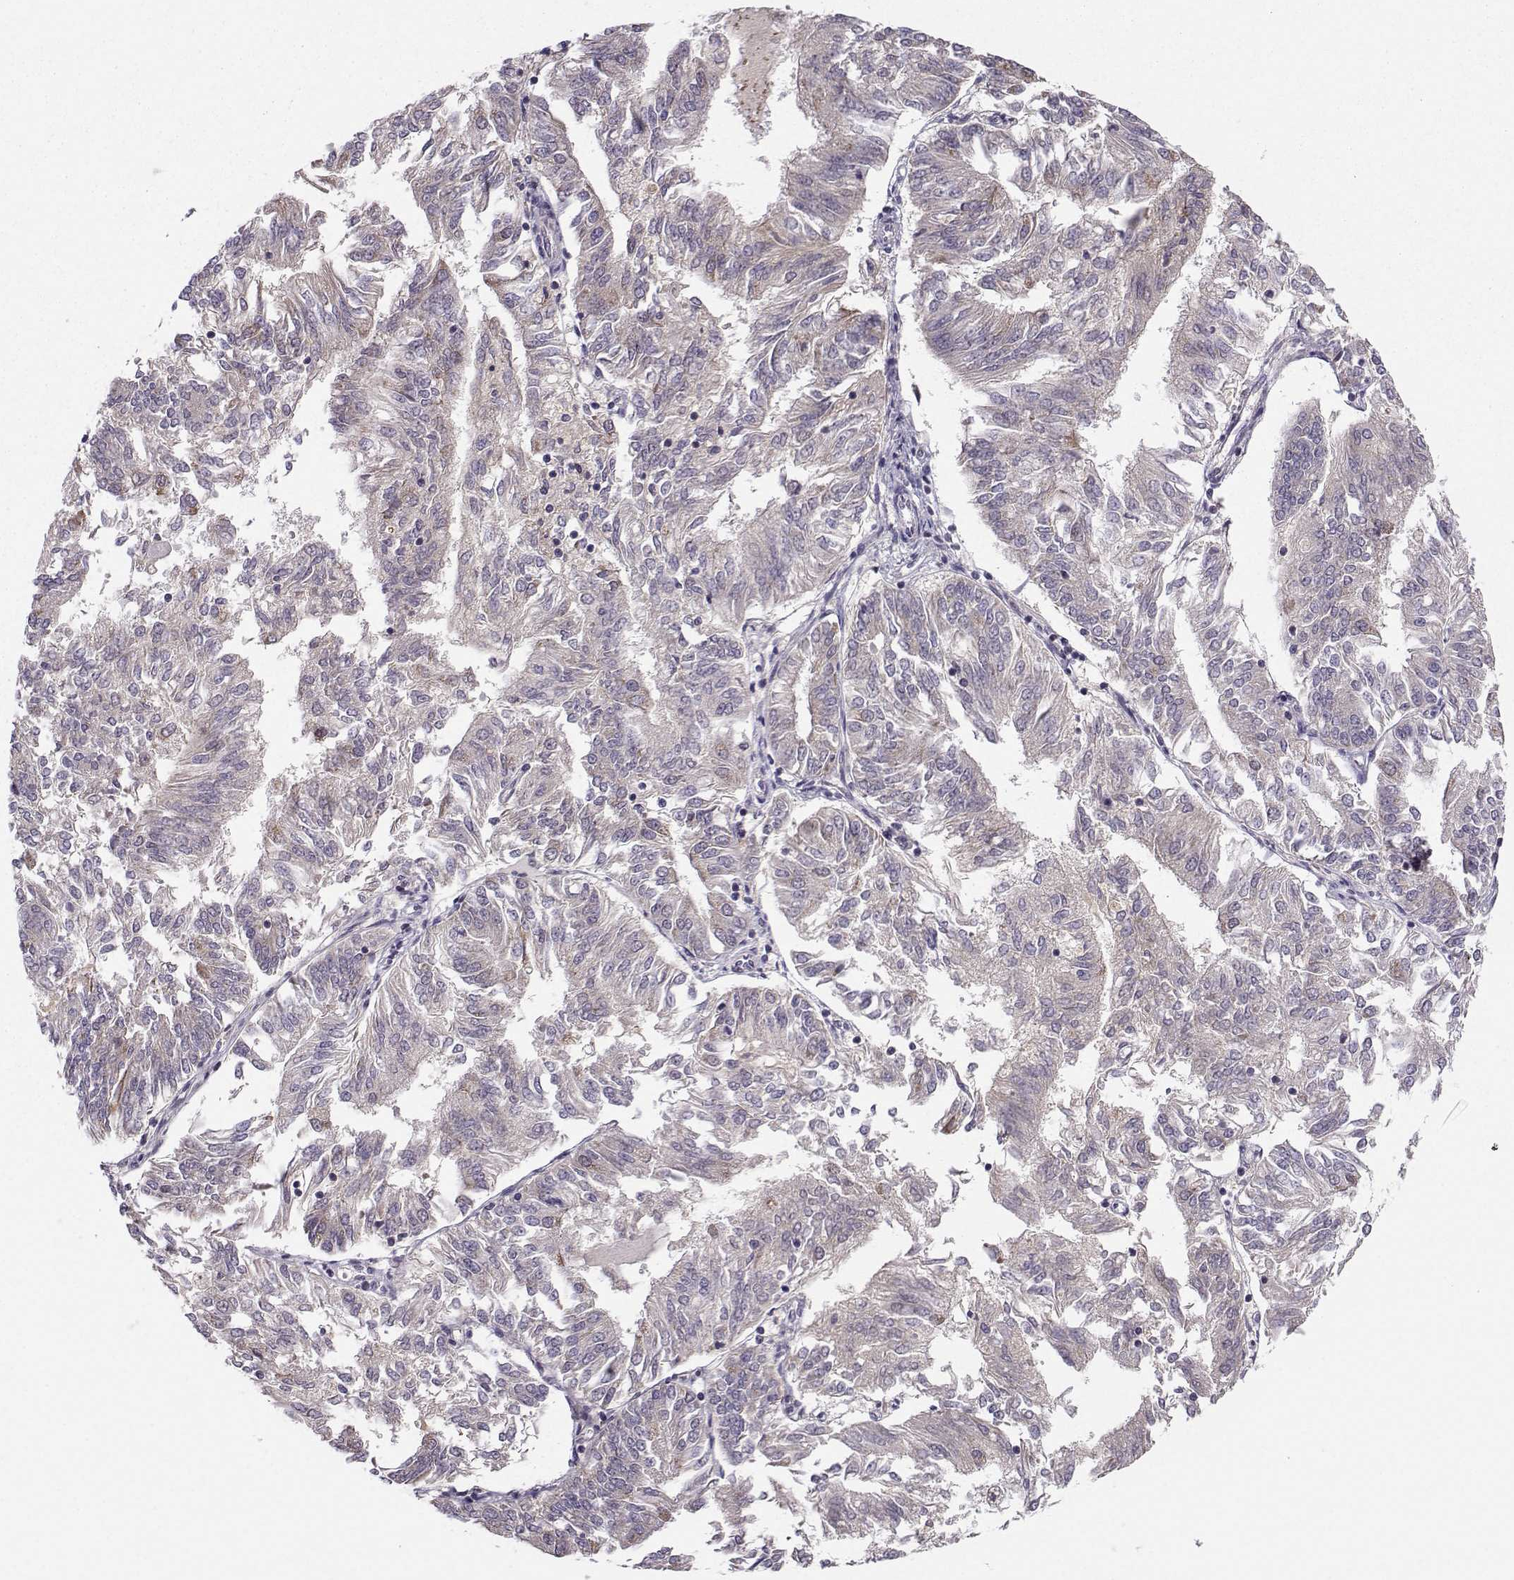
{"staining": {"intensity": "weak", "quantity": "25%-75%", "location": "cytoplasmic/membranous"}, "tissue": "endometrial cancer", "cell_type": "Tumor cells", "image_type": "cancer", "snomed": [{"axis": "morphology", "description": "Adenocarcinoma, NOS"}, {"axis": "topography", "description": "Endometrium"}], "caption": "Brown immunohistochemical staining in human endometrial cancer reveals weak cytoplasmic/membranous staining in about 25%-75% of tumor cells.", "gene": "NECAB3", "patient": {"sex": "female", "age": 58}}